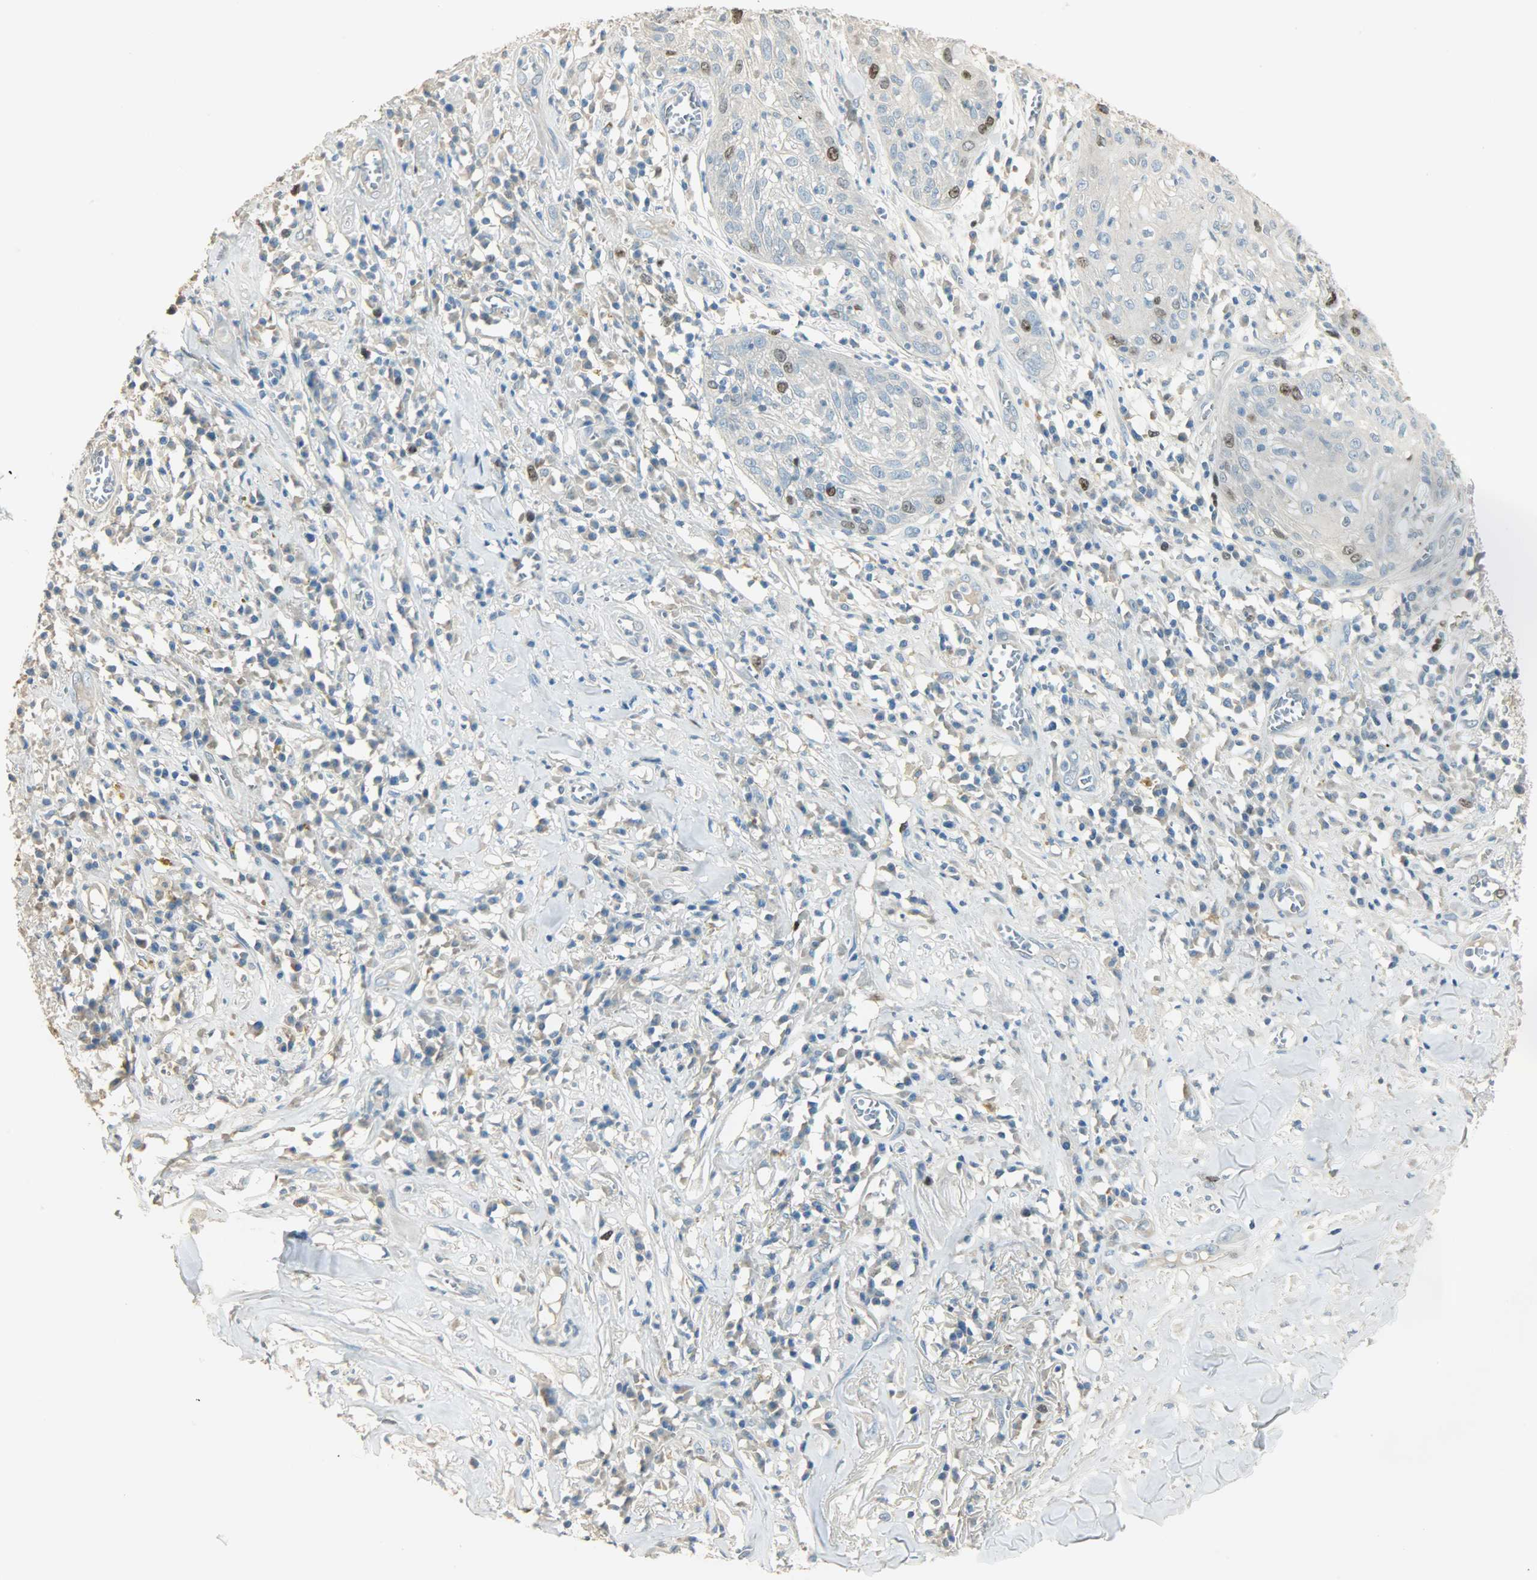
{"staining": {"intensity": "strong", "quantity": "<25%", "location": "nuclear"}, "tissue": "skin cancer", "cell_type": "Tumor cells", "image_type": "cancer", "snomed": [{"axis": "morphology", "description": "Squamous cell carcinoma, NOS"}, {"axis": "topography", "description": "Skin"}], "caption": "IHC (DAB) staining of human skin cancer (squamous cell carcinoma) reveals strong nuclear protein positivity in about <25% of tumor cells.", "gene": "TPX2", "patient": {"sex": "male", "age": 65}}